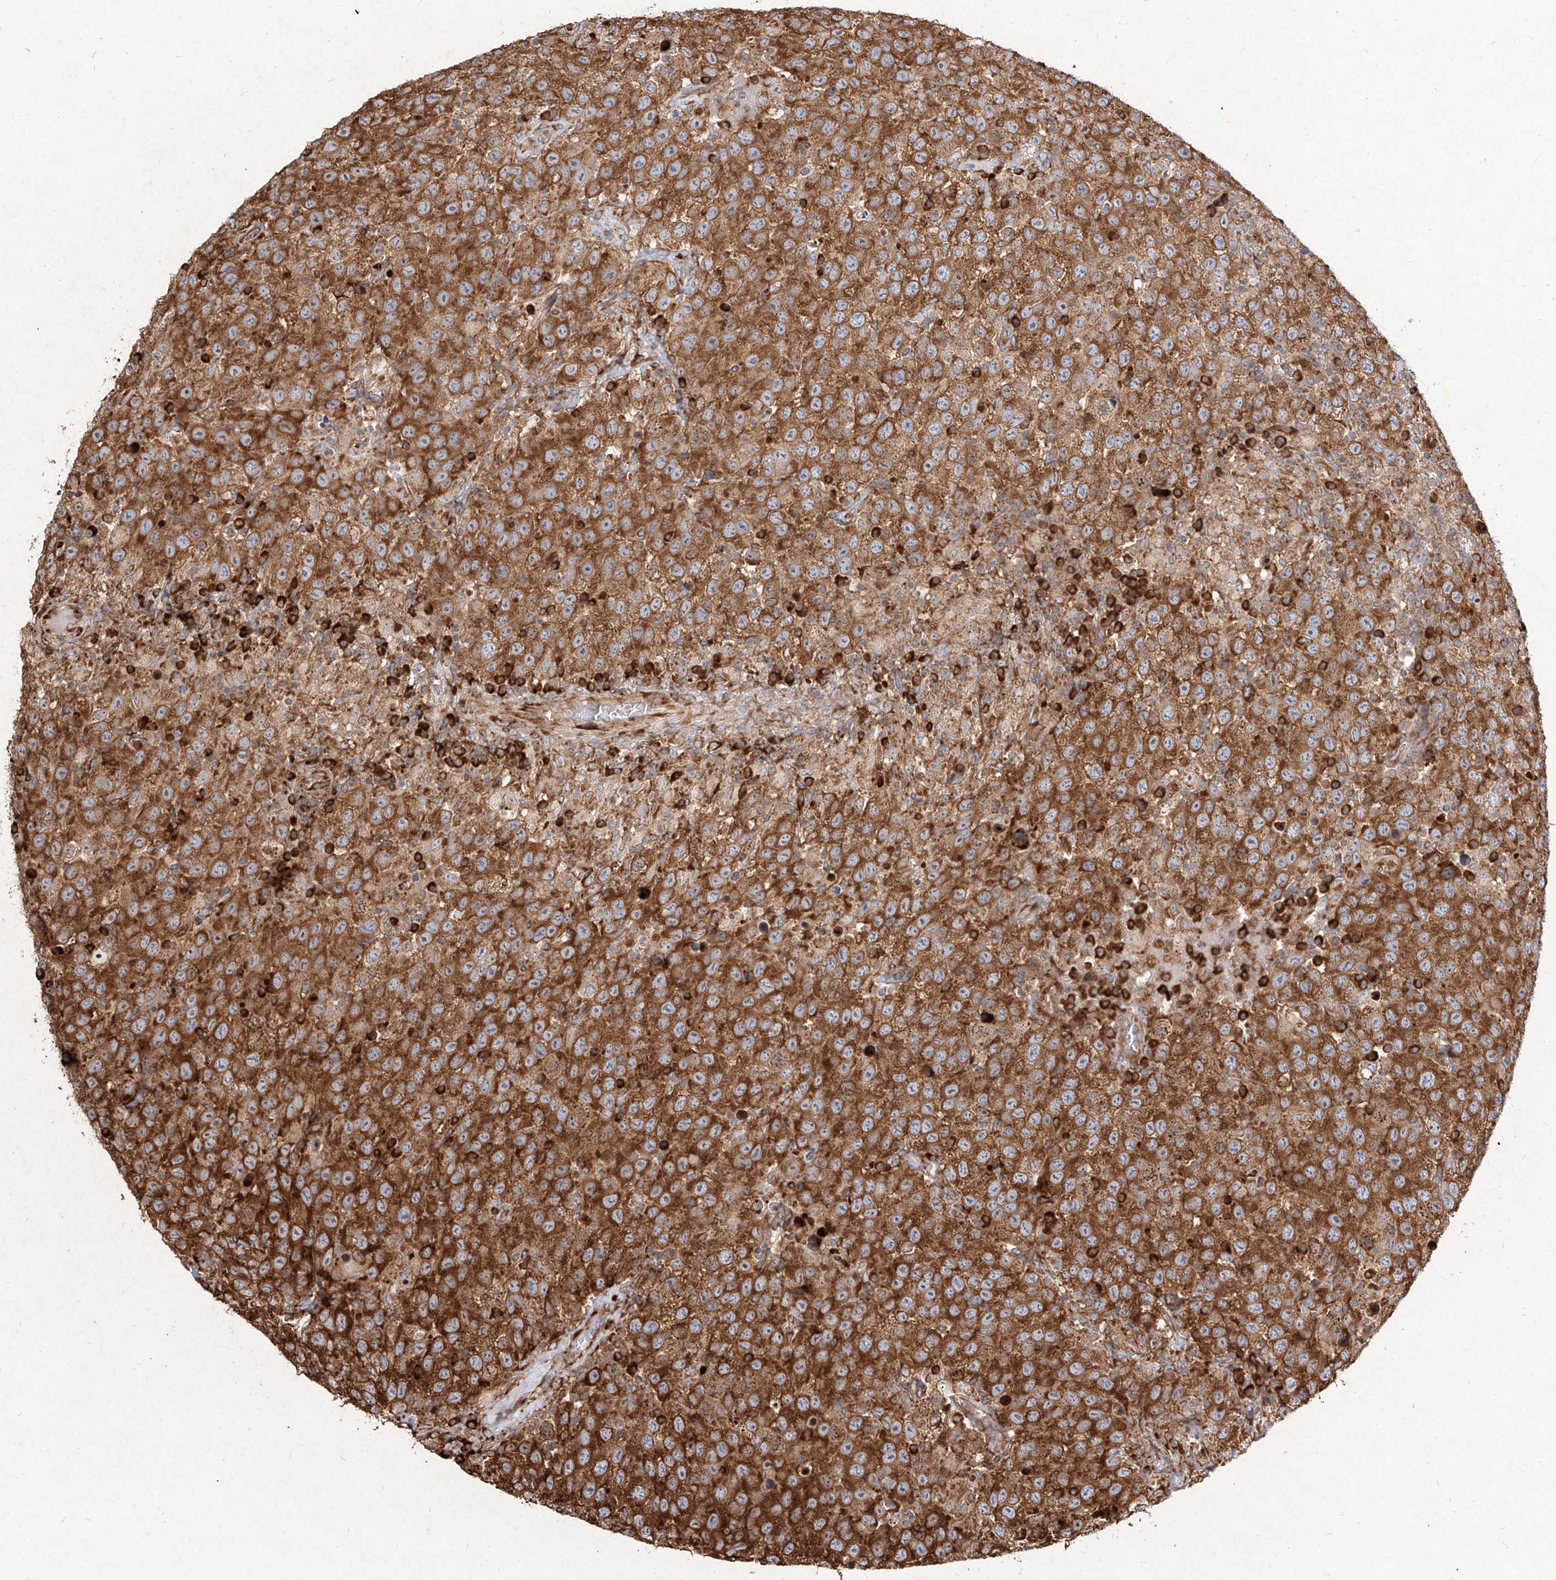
{"staining": {"intensity": "strong", "quantity": ">75%", "location": "cytoplasmic/membranous"}, "tissue": "testis cancer", "cell_type": "Tumor cells", "image_type": "cancer", "snomed": [{"axis": "morphology", "description": "Seminoma, NOS"}, {"axis": "topography", "description": "Testis"}], "caption": "DAB (3,3'-diaminobenzidine) immunohistochemical staining of seminoma (testis) shows strong cytoplasmic/membranous protein staining in about >75% of tumor cells. (DAB IHC with brightfield microscopy, high magnification).", "gene": "RPS25", "patient": {"sex": "male", "age": 41}}